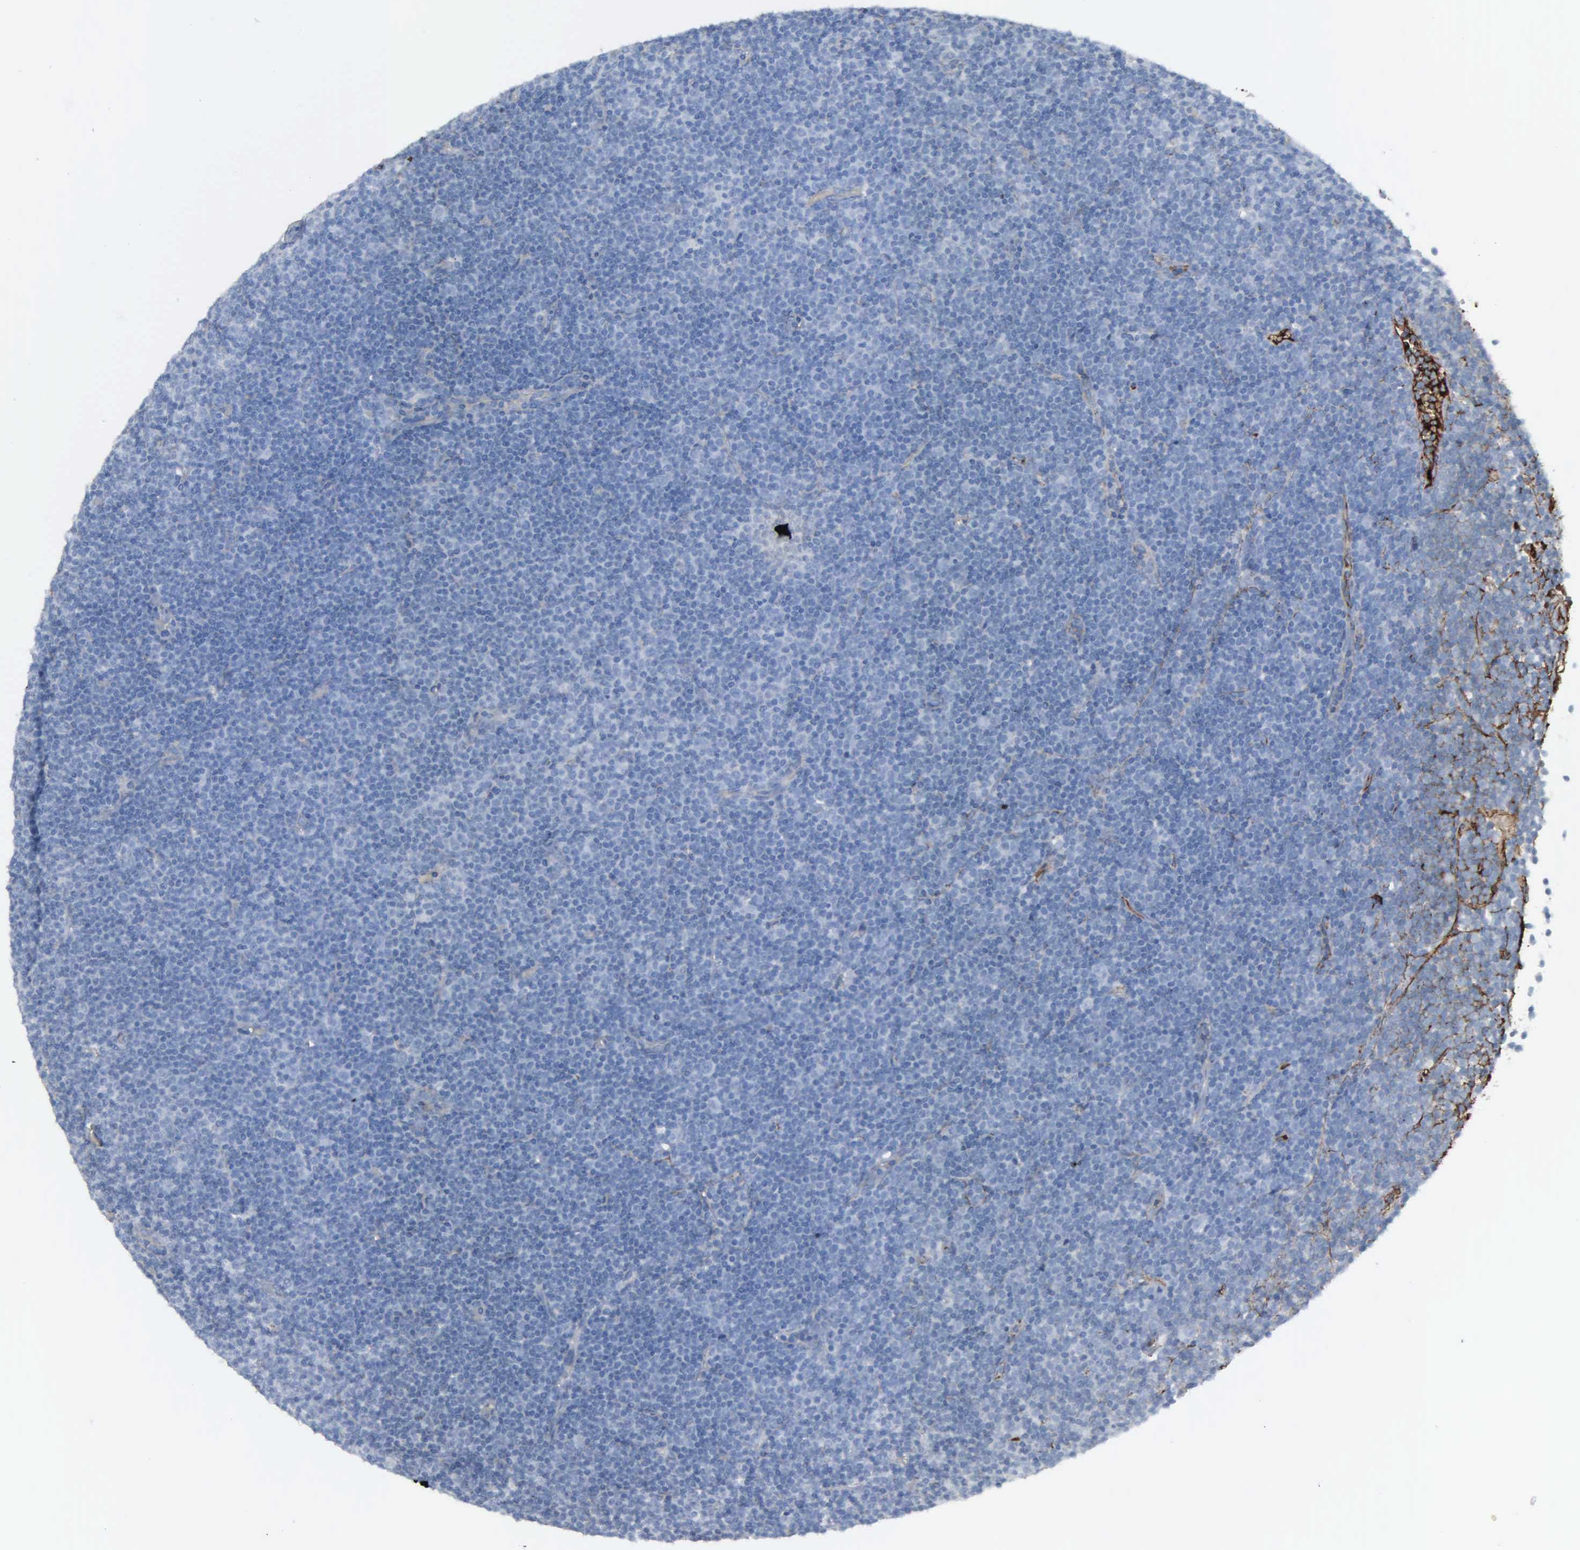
{"staining": {"intensity": "moderate", "quantity": "<25%", "location": "cytoplasmic/membranous"}, "tissue": "lymphoma", "cell_type": "Tumor cells", "image_type": "cancer", "snomed": [{"axis": "morphology", "description": "Malignant lymphoma, non-Hodgkin's type, Low grade"}, {"axis": "topography", "description": "Lymph node"}], "caption": "Immunohistochemical staining of low-grade malignant lymphoma, non-Hodgkin's type reveals moderate cytoplasmic/membranous protein positivity in approximately <25% of tumor cells.", "gene": "FN1", "patient": {"sex": "male", "age": 57}}